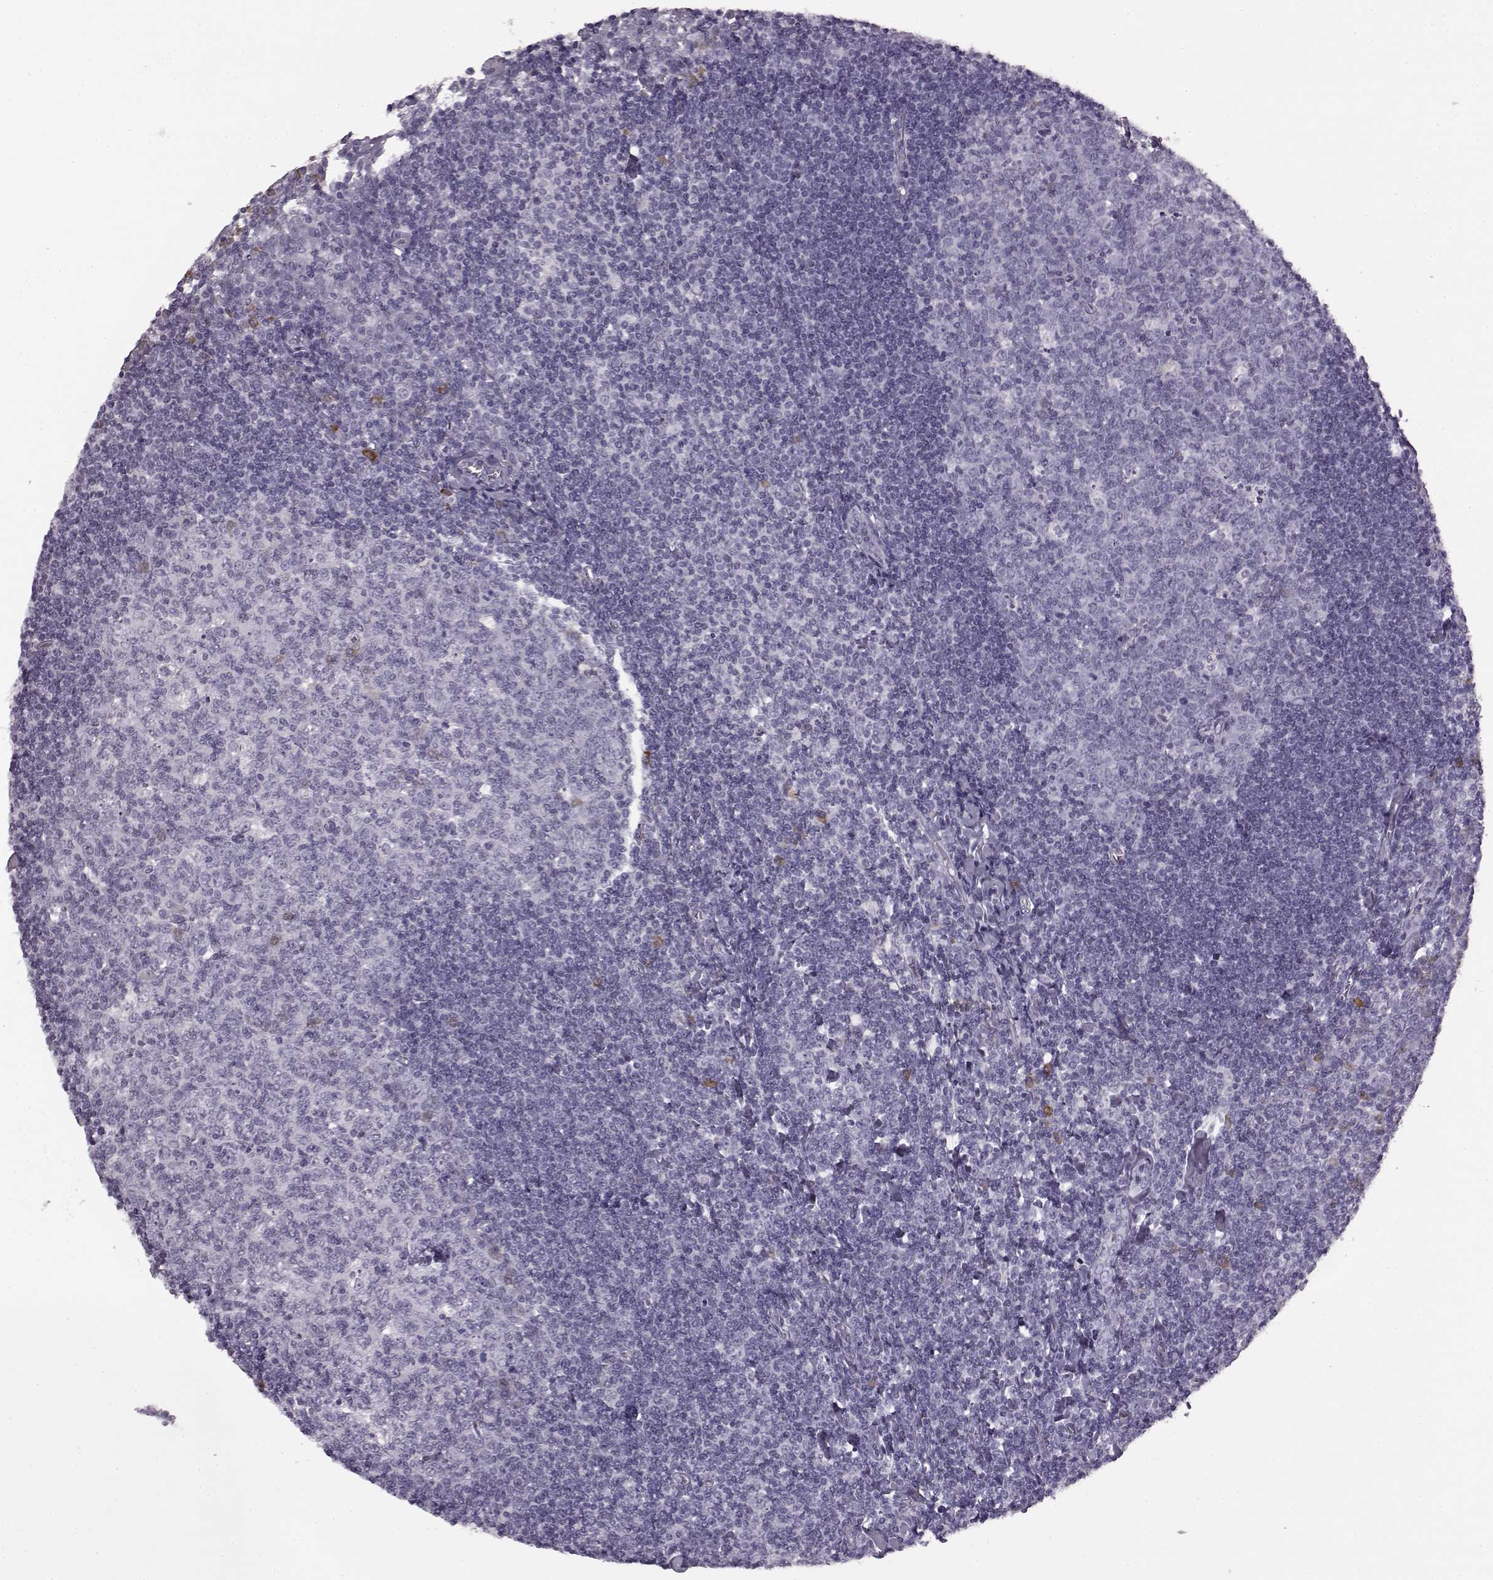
{"staining": {"intensity": "negative", "quantity": "none", "location": "none"}, "tissue": "tonsil", "cell_type": "Germinal center cells", "image_type": "normal", "snomed": [{"axis": "morphology", "description": "Normal tissue, NOS"}, {"axis": "topography", "description": "Tonsil"}], "caption": "DAB immunohistochemical staining of unremarkable tonsil exhibits no significant positivity in germinal center cells. (IHC, brightfield microscopy, high magnification).", "gene": "JSRP1", "patient": {"sex": "female", "age": 12}}